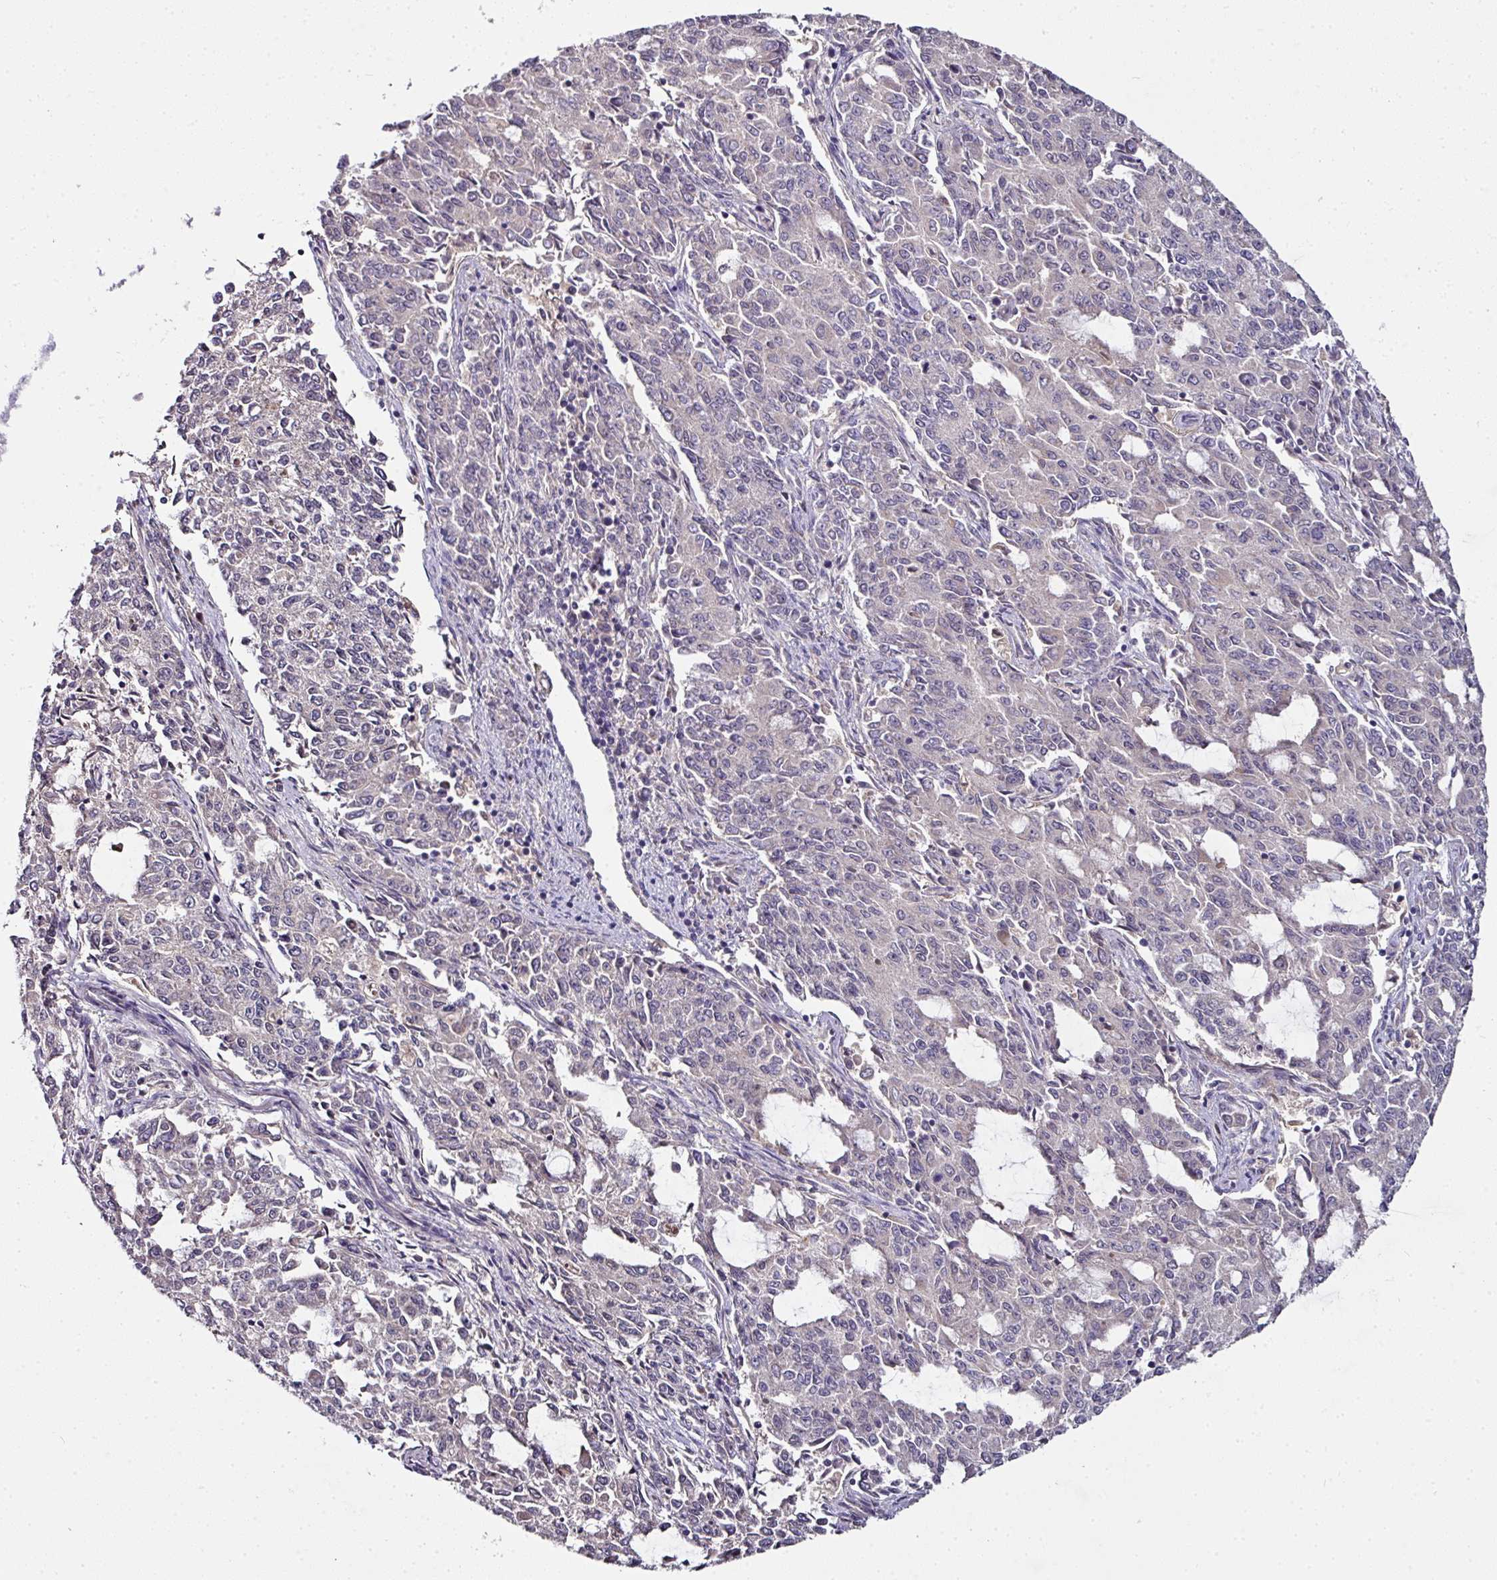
{"staining": {"intensity": "negative", "quantity": "none", "location": "none"}, "tissue": "endometrial cancer", "cell_type": "Tumor cells", "image_type": "cancer", "snomed": [{"axis": "morphology", "description": "Adenocarcinoma, NOS"}, {"axis": "topography", "description": "Endometrium"}], "caption": "Human endometrial cancer stained for a protein using immunohistochemistry shows no expression in tumor cells.", "gene": "CTDSP2", "patient": {"sex": "female", "age": 50}}